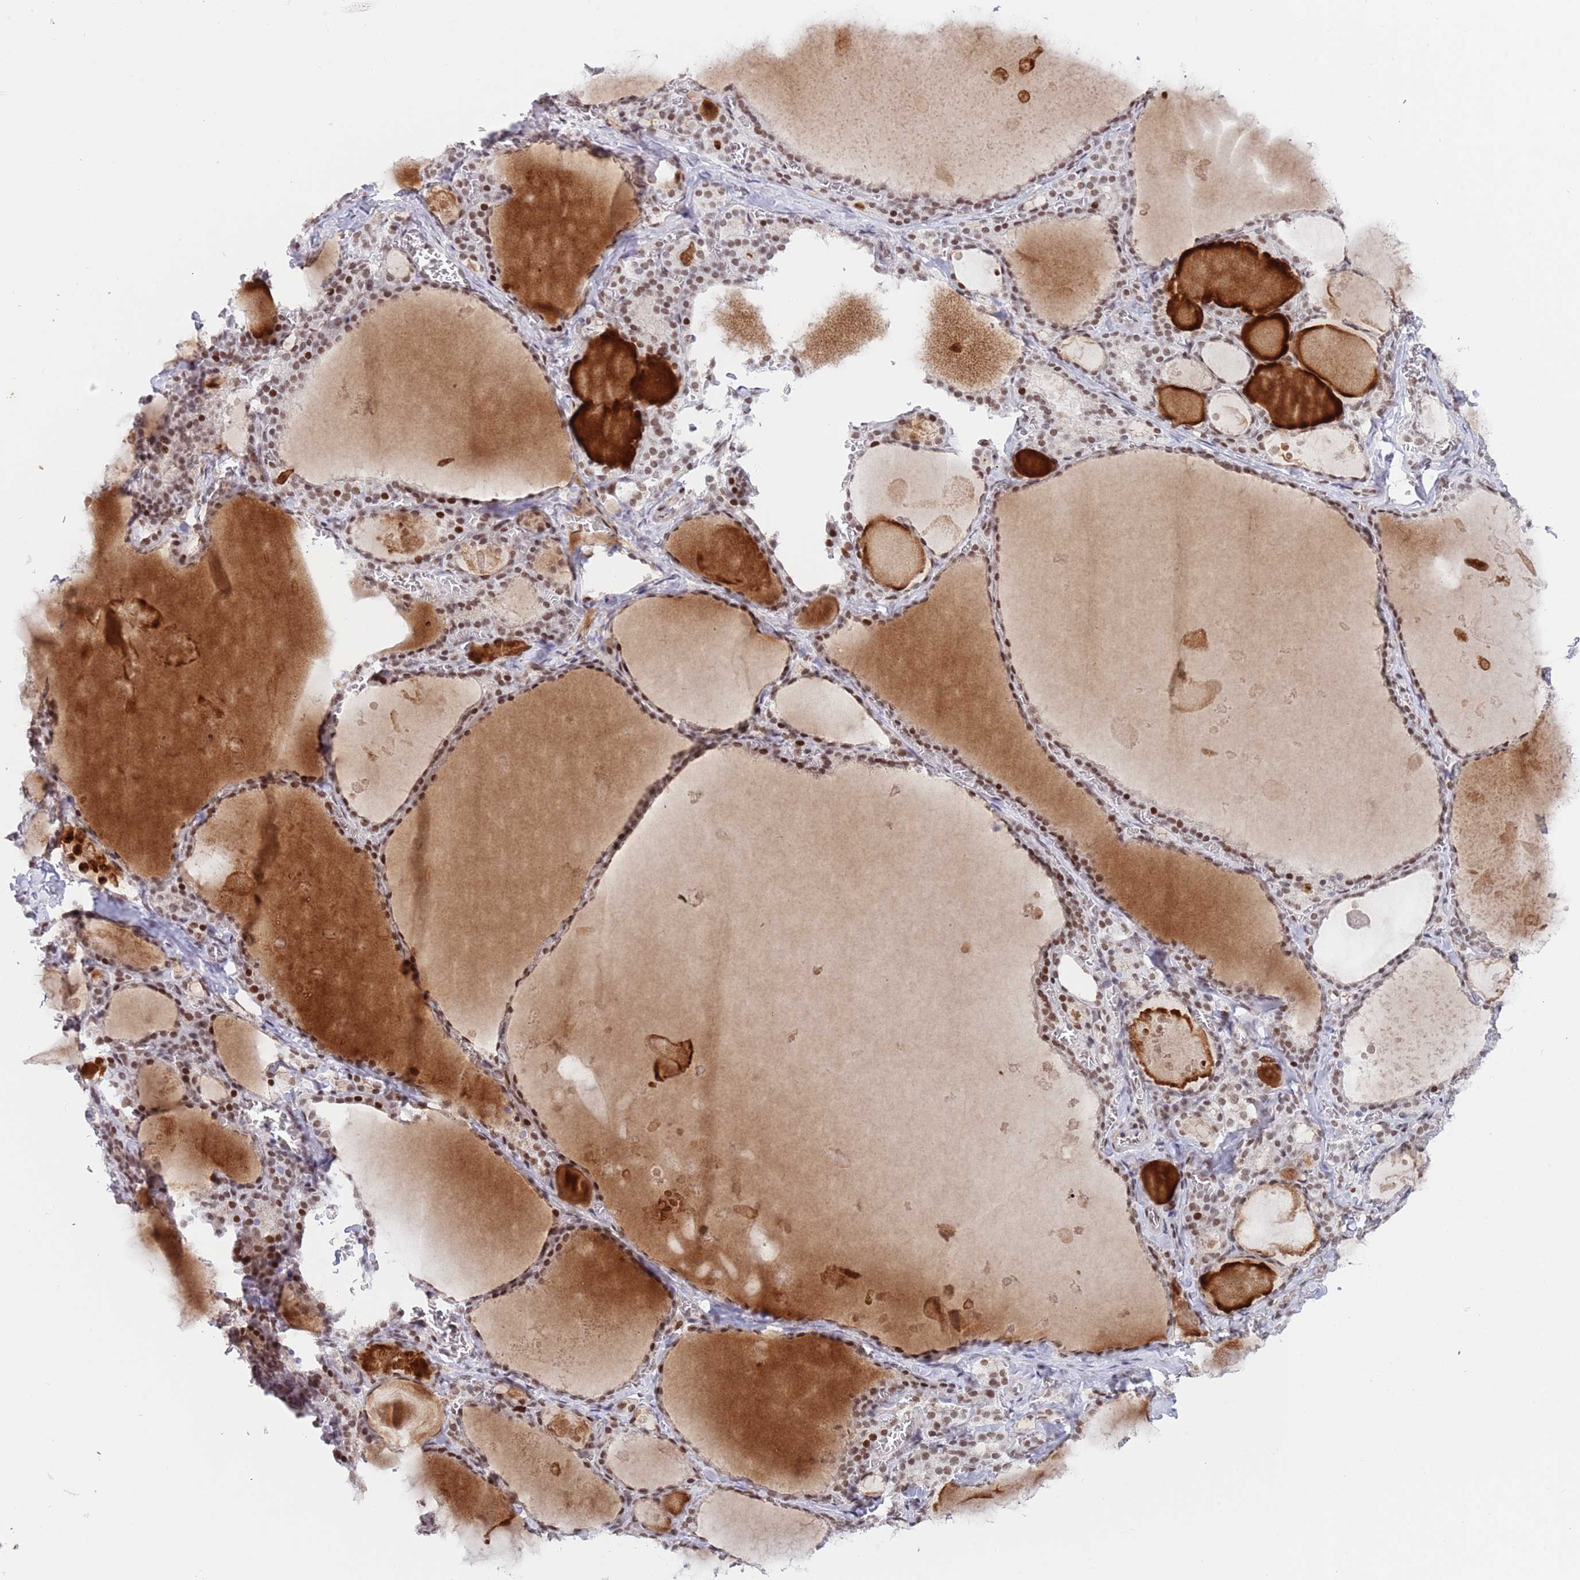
{"staining": {"intensity": "moderate", "quantity": ">75%", "location": "nuclear"}, "tissue": "thyroid gland", "cell_type": "Glandular cells", "image_type": "normal", "snomed": [{"axis": "morphology", "description": "Normal tissue, NOS"}, {"axis": "topography", "description": "Thyroid gland"}], "caption": "Benign thyroid gland was stained to show a protein in brown. There is medium levels of moderate nuclear positivity in approximately >75% of glandular cells.", "gene": "ZNF382", "patient": {"sex": "male", "age": 56}}